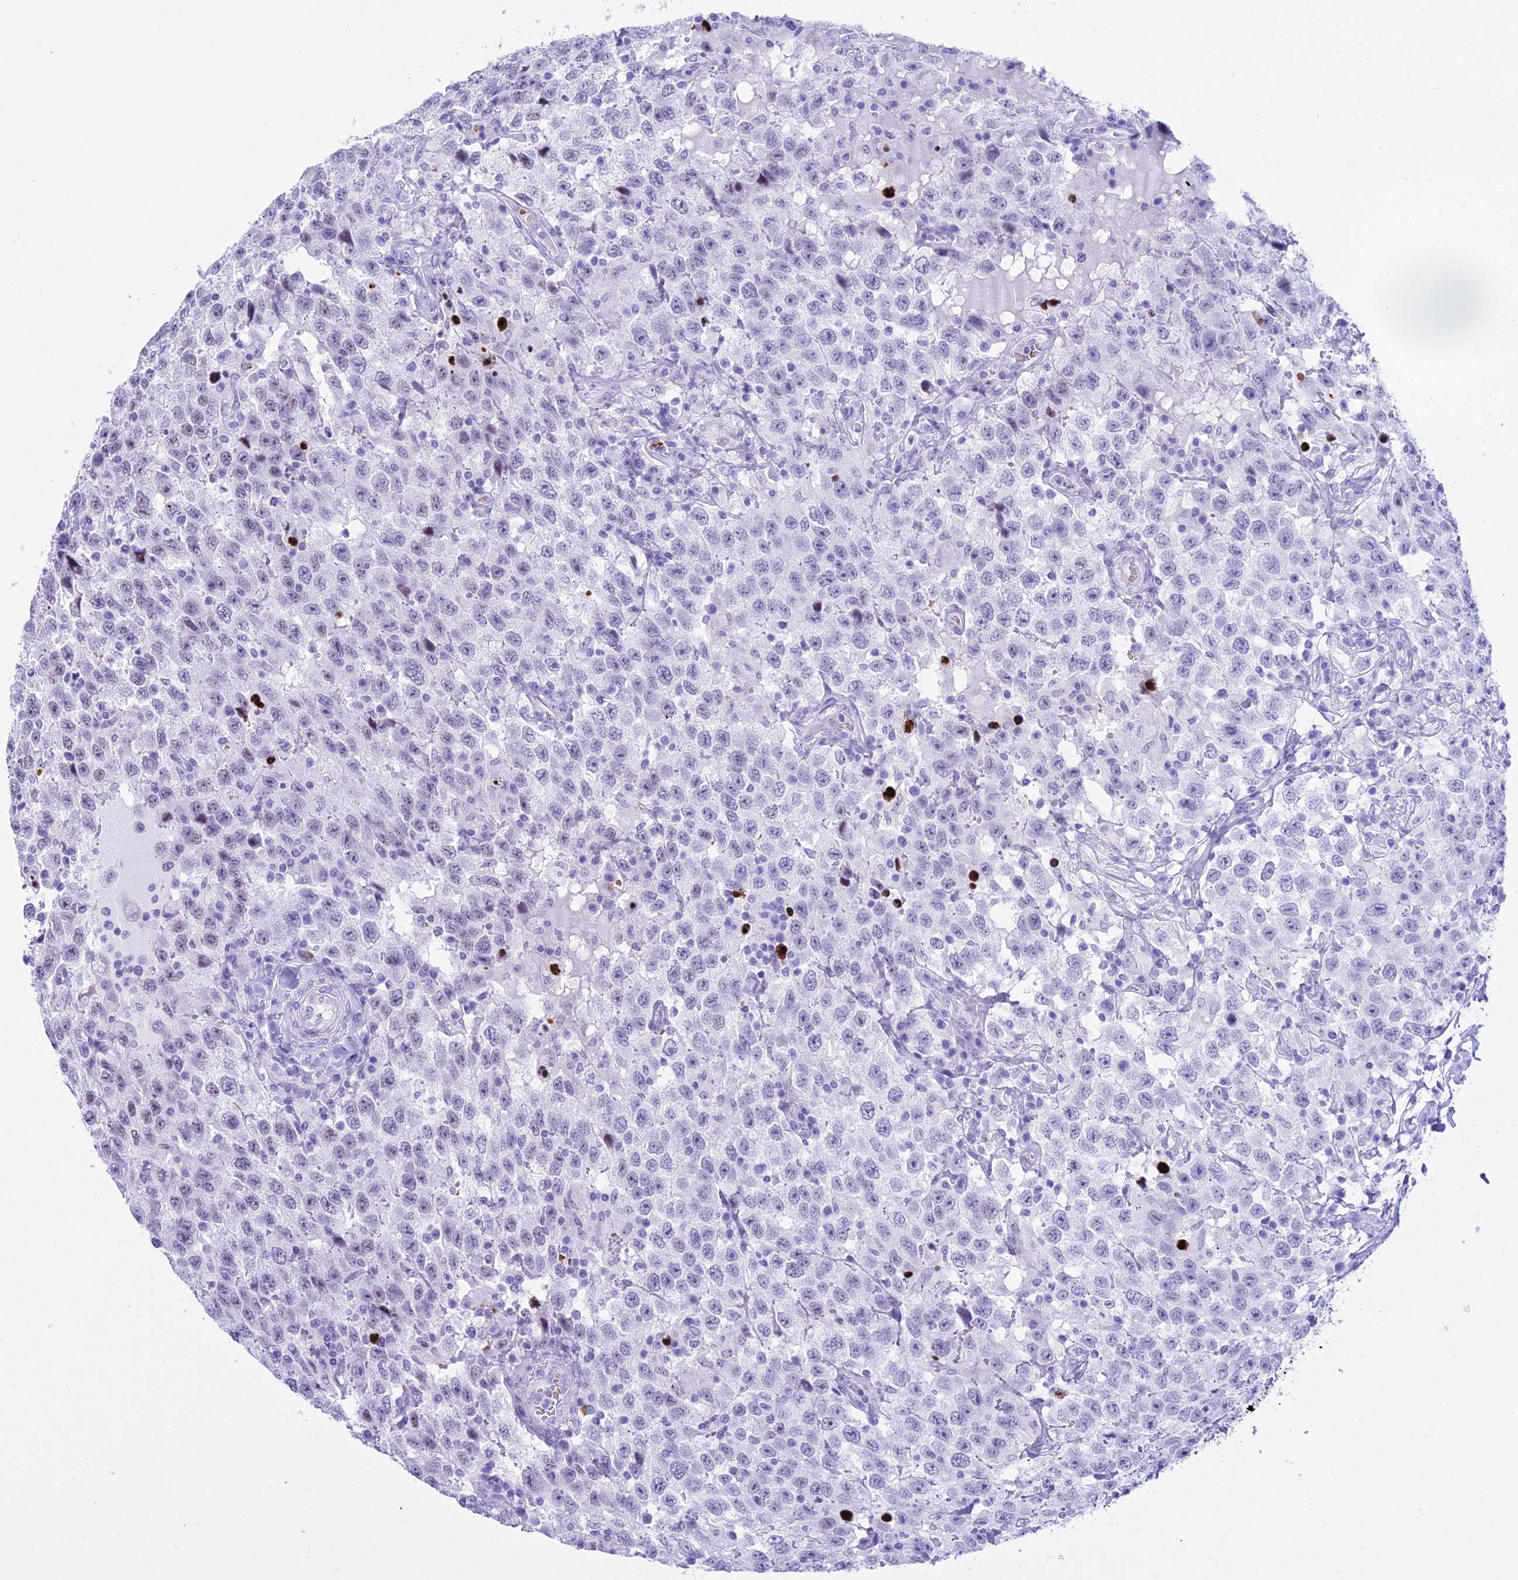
{"staining": {"intensity": "negative", "quantity": "none", "location": "none"}, "tissue": "testis cancer", "cell_type": "Tumor cells", "image_type": "cancer", "snomed": [{"axis": "morphology", "description": "Seminoma, NOS"}, {"axis": "topography", "description": "Testis"}], "caption": "DAB immunohistochemical staining of seminoma (testis) displays no significant staining in tumor cells.", "gene": "RNPS1", "patient": {"sex": "male", "age": 41}}